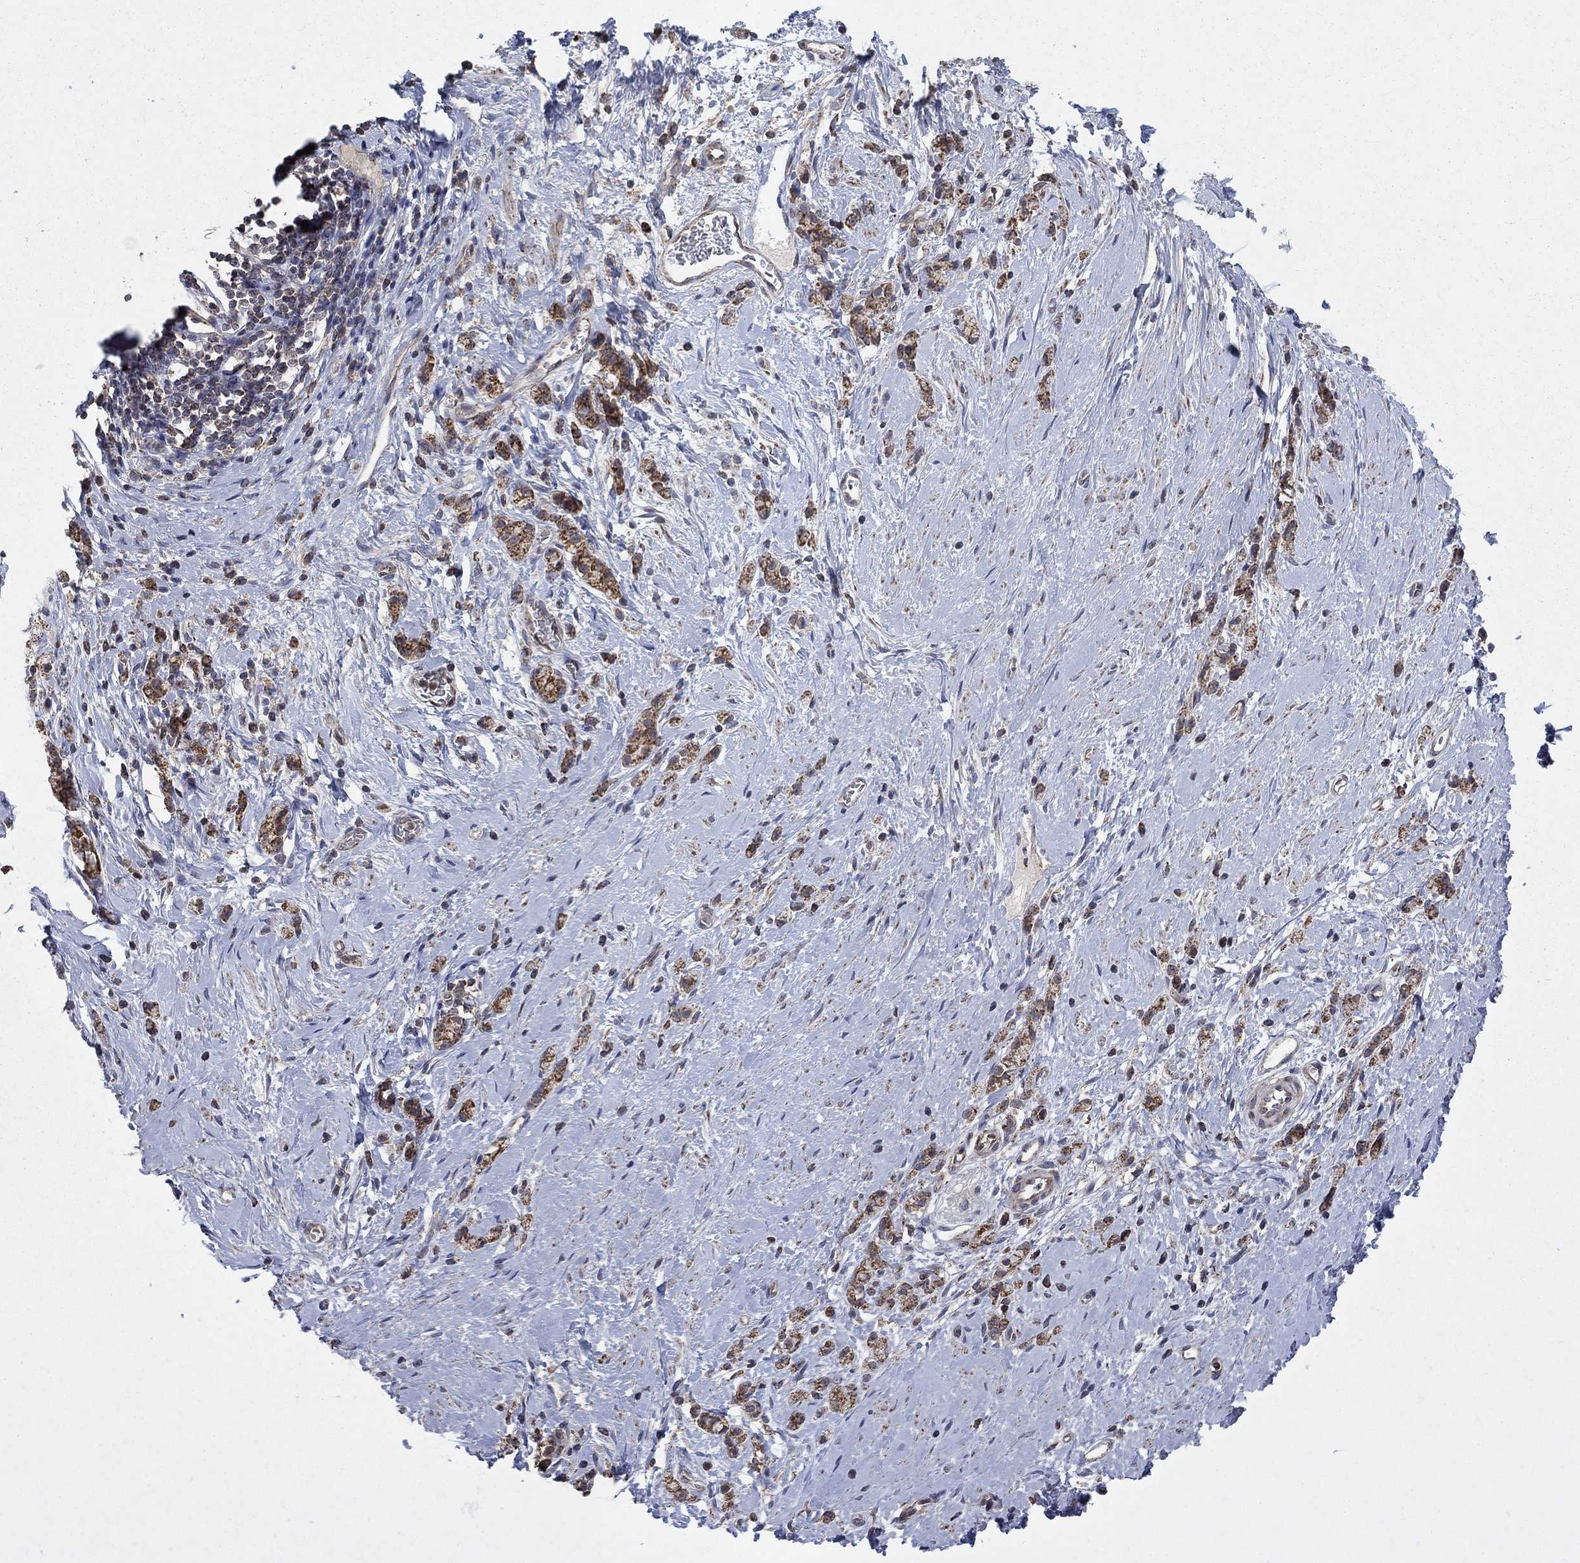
{"staining": {"intensity": "moderate", "quantity": ">75%", "location": "cytoplasmic/membranous"}, "tissue": "stomach cancer", "cell_type": "Tumor cells", "image_type": "cancer", "snomed": [{"axis": "morphology", "description": "Adenocarcinoma, NOS"}, {"axis": "topography", "description": "Stomach"}], "caption": "An image of human adenocarcinoma (stomach) stained for a protein displays moderate cytoplasmic/membranous brown staining in tumor cells. (brown staining indicates protein expression, while blue staining denotes nuclei).", "gene": "DPH1", "patient": {"sex": "male", "age": 58}}